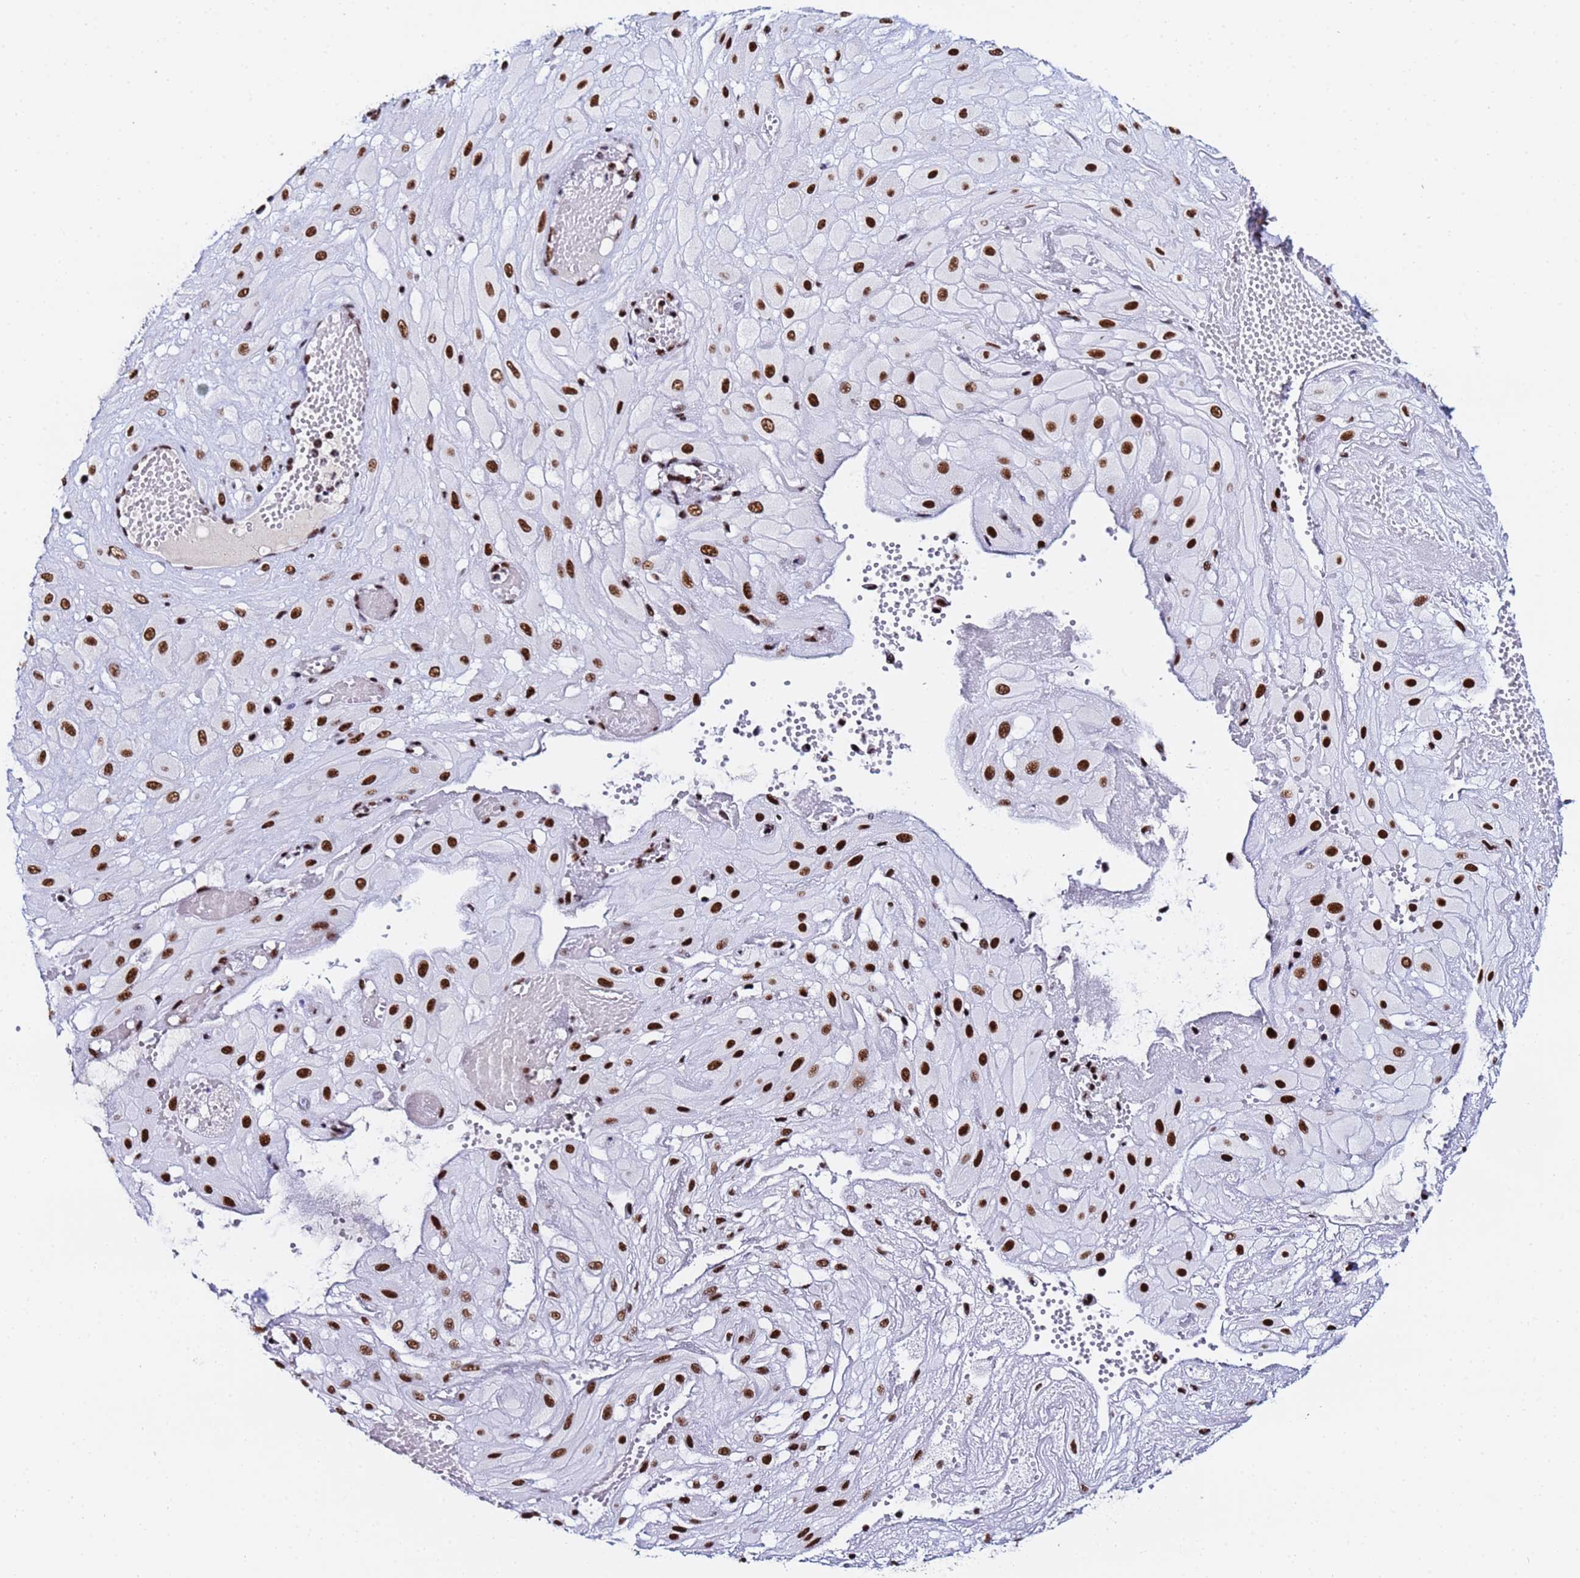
{"staining": {"intensity": "strong", "quantity": ">75%", "location": "nuclear"}, "tissue": "cervical cancer", "cell_type": "Tumor cells", "image_type": "cancer", "snomed": [{"axis": "morphology", "description": "Squamous cell carcinoma, NOS"}, {"axis": "topography", "description": "Cervix"}], "caption": "Strong nuclear positivity is seen in about >75% of tumor cells in cervical squamous cell carcinoma.", "gene": "SNRPA1", "patient": {"sex": "female", "age": 36}}